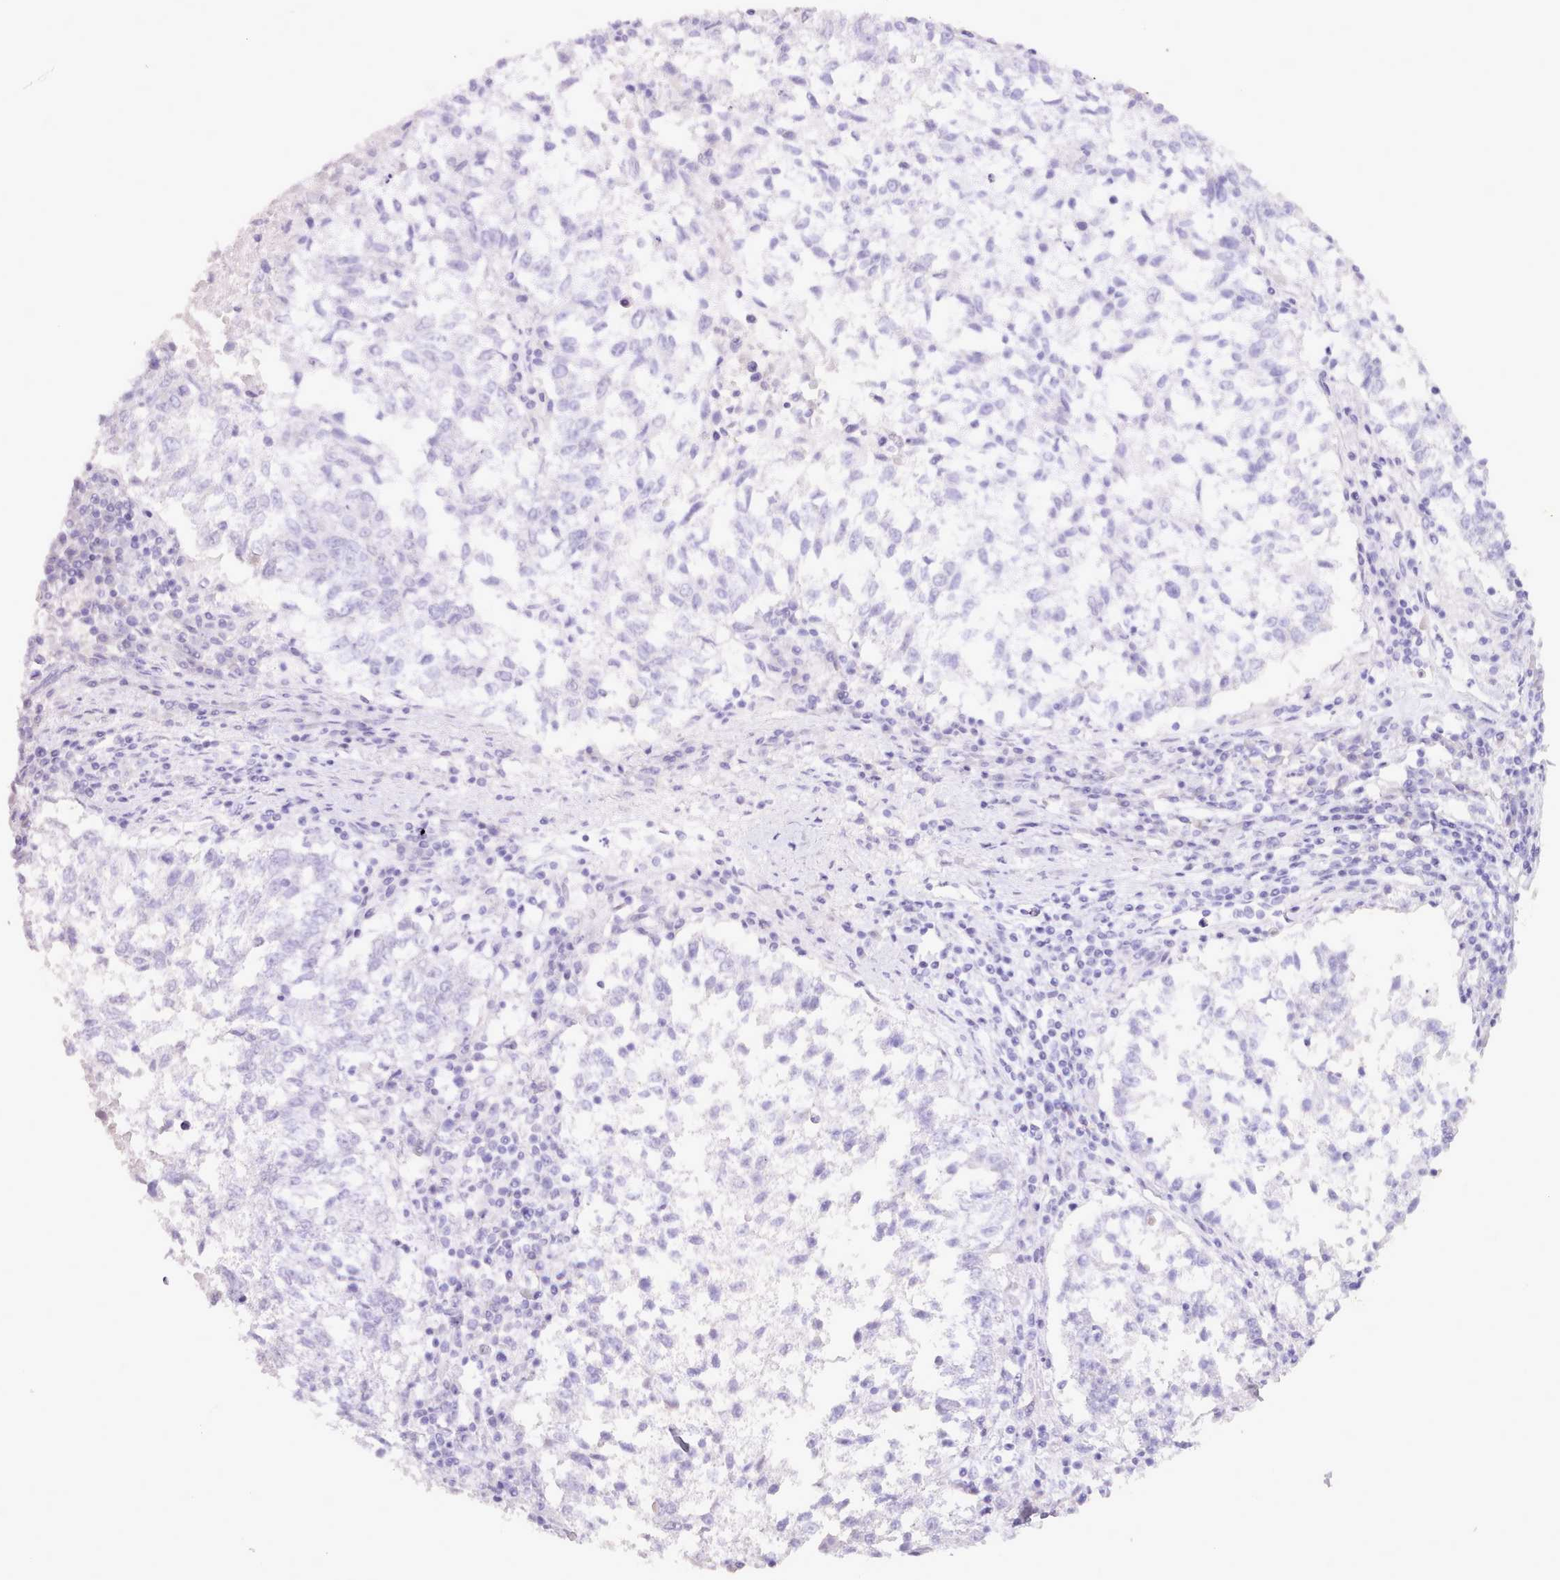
{"staining": {"intensity": "negative", "quantity": "none", "location": "none"}, "tissue": "lung cancer", "cell_type": "Tumor cells", "image_type": "cancer", "snomed": [{"axis": "morphology", "description": "Squamous cell carcinoma, NOS"}, {"axis": "topography", "description": "Lung"}], "caption": "Lung cancer was stained to show a protein in brown. There is no significant positivity in tumor cells.", "gene": "BDKRB2", "patient": {"sex": "male", "age": 73}}